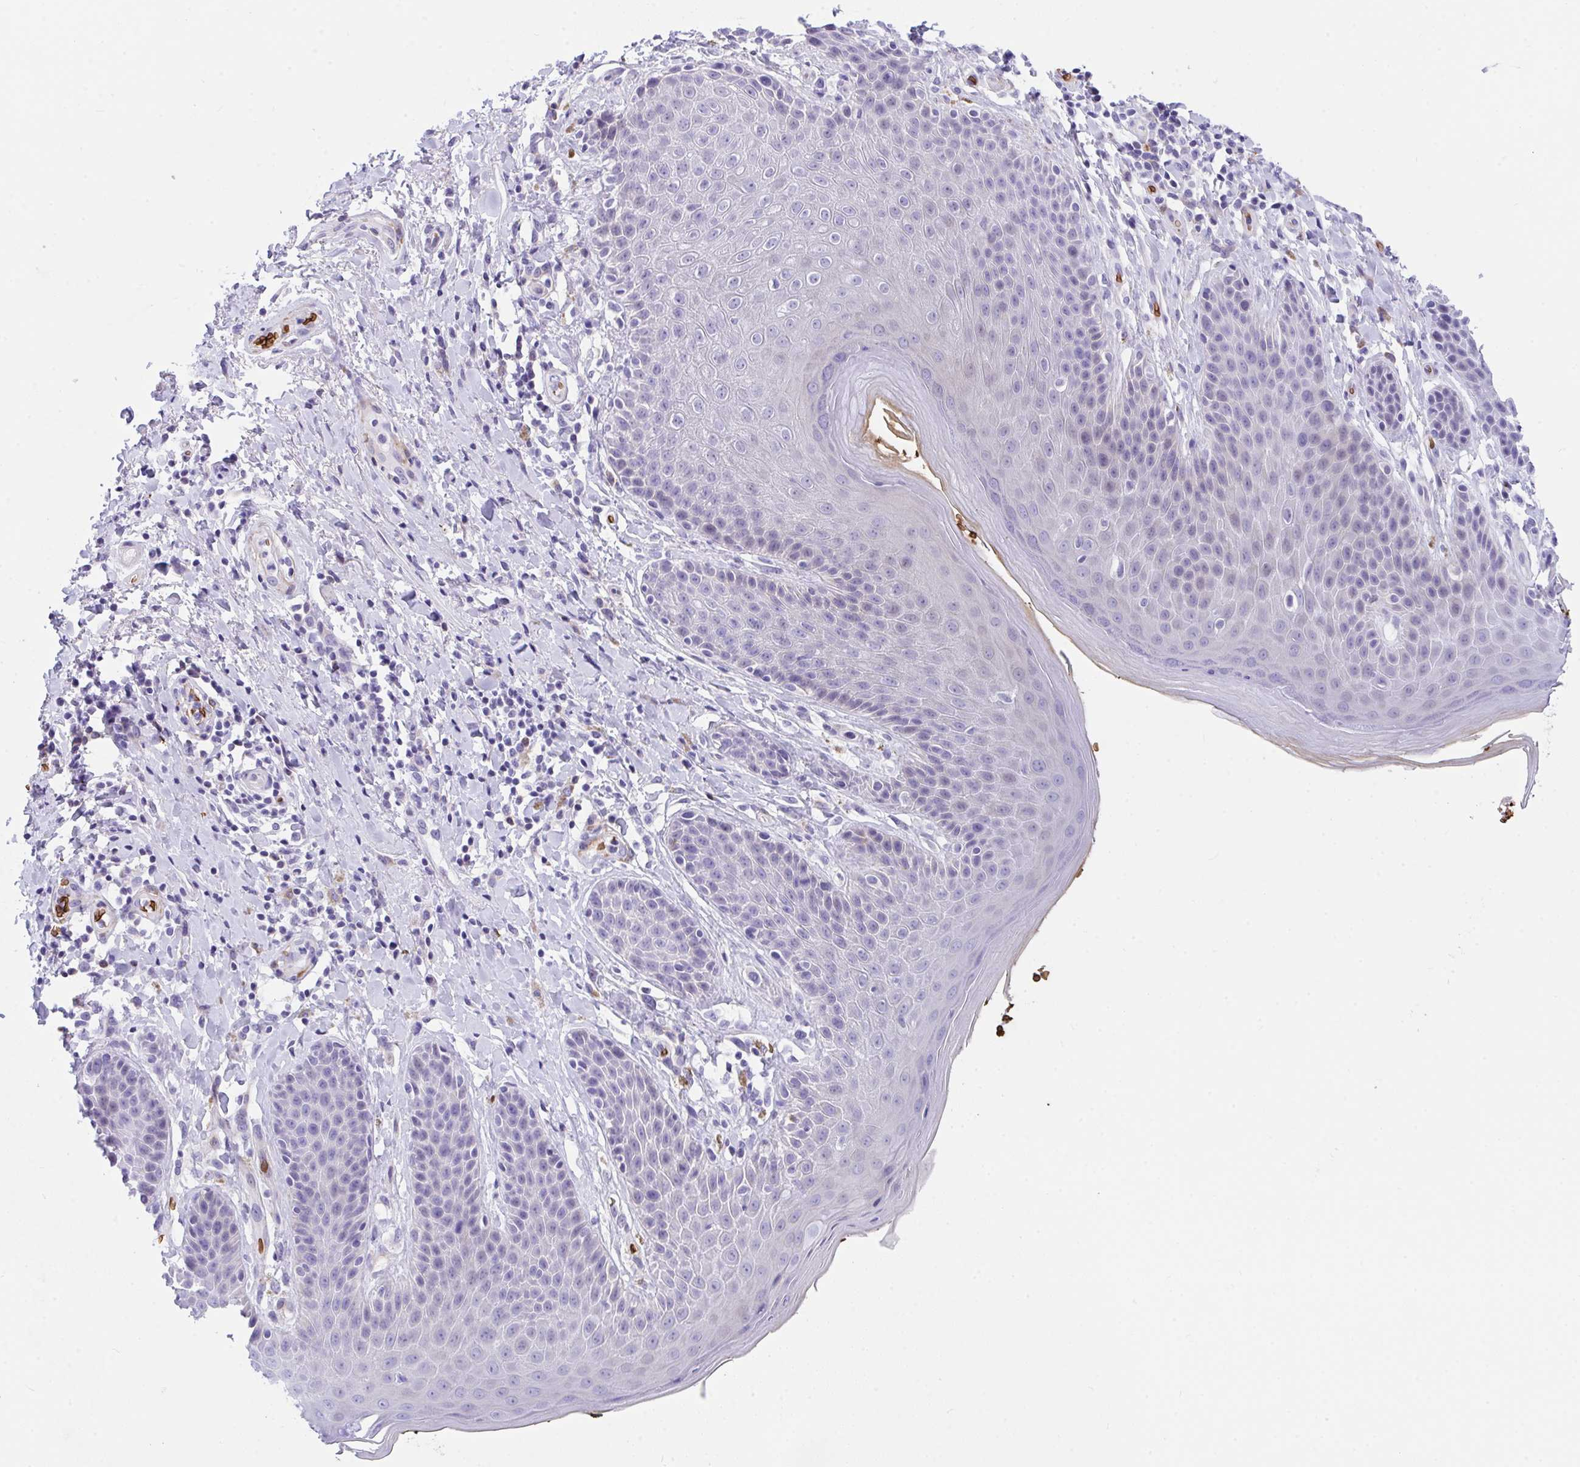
{"staining": {"intensity": "negative", "quantity": "none", "location": "none"}, "tissue": "skin", "cell_type": "Epidermal cells", "image_type": "normal", "snomed": [{"axis": "morphology", "description": "Normal tissue, NOS"}, {"axis": "topography", "description": "Anal"}, {"axis": "topography", "description": "Peripheral nerve tissue"}], "caption": "Protein analysis of benign skin demonstrates no significant staining in epidermal cells. The staining was performed using DAB to visualize the protein expression in brown, while the nuclei were stained in blue with hematoxylin (Magnification: 20x).", "gene": "ANK1", "patient": {"sex": "male", "age": 51}}